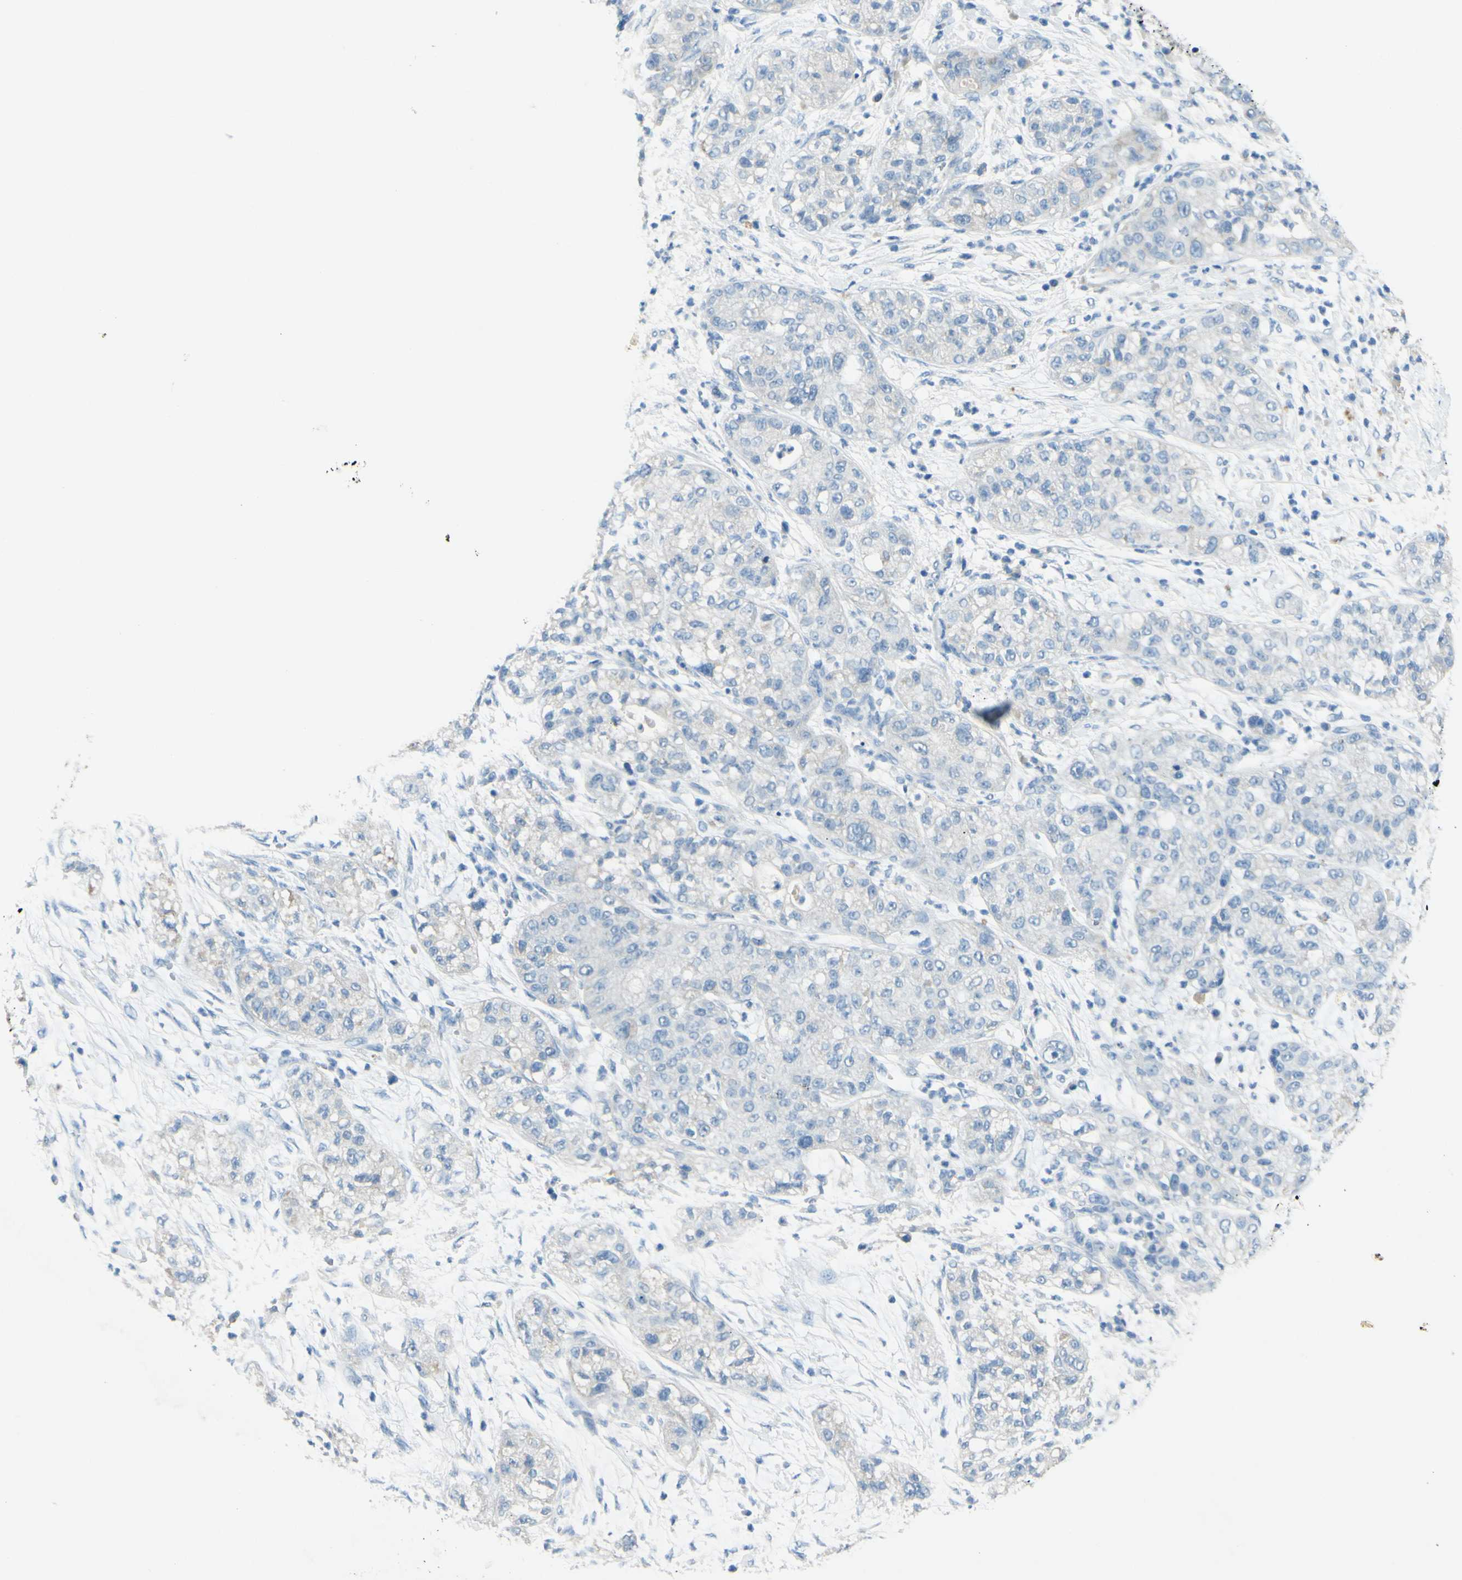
{"staining": {"intensity": "negative", "quantity": "none", "location": "none"}, "tissue": "pancreatic cancer", "cell_type": "Tumor cells", "image_type": "cancer", "snomed": [{"axis": "morphology", "description": "Adenocarcinoma, NOS"}, {"axis": "topography", "description": "Pancreas"}], "caption": "DAB (3,3'-diaminobenzidine) immunohistochemical staining of pancreatic cancer (adenocarcinoma) shows no significant expression in tumor cells.", "gene": "CDH10", "patient": {"sex": "female", "age": 78}}